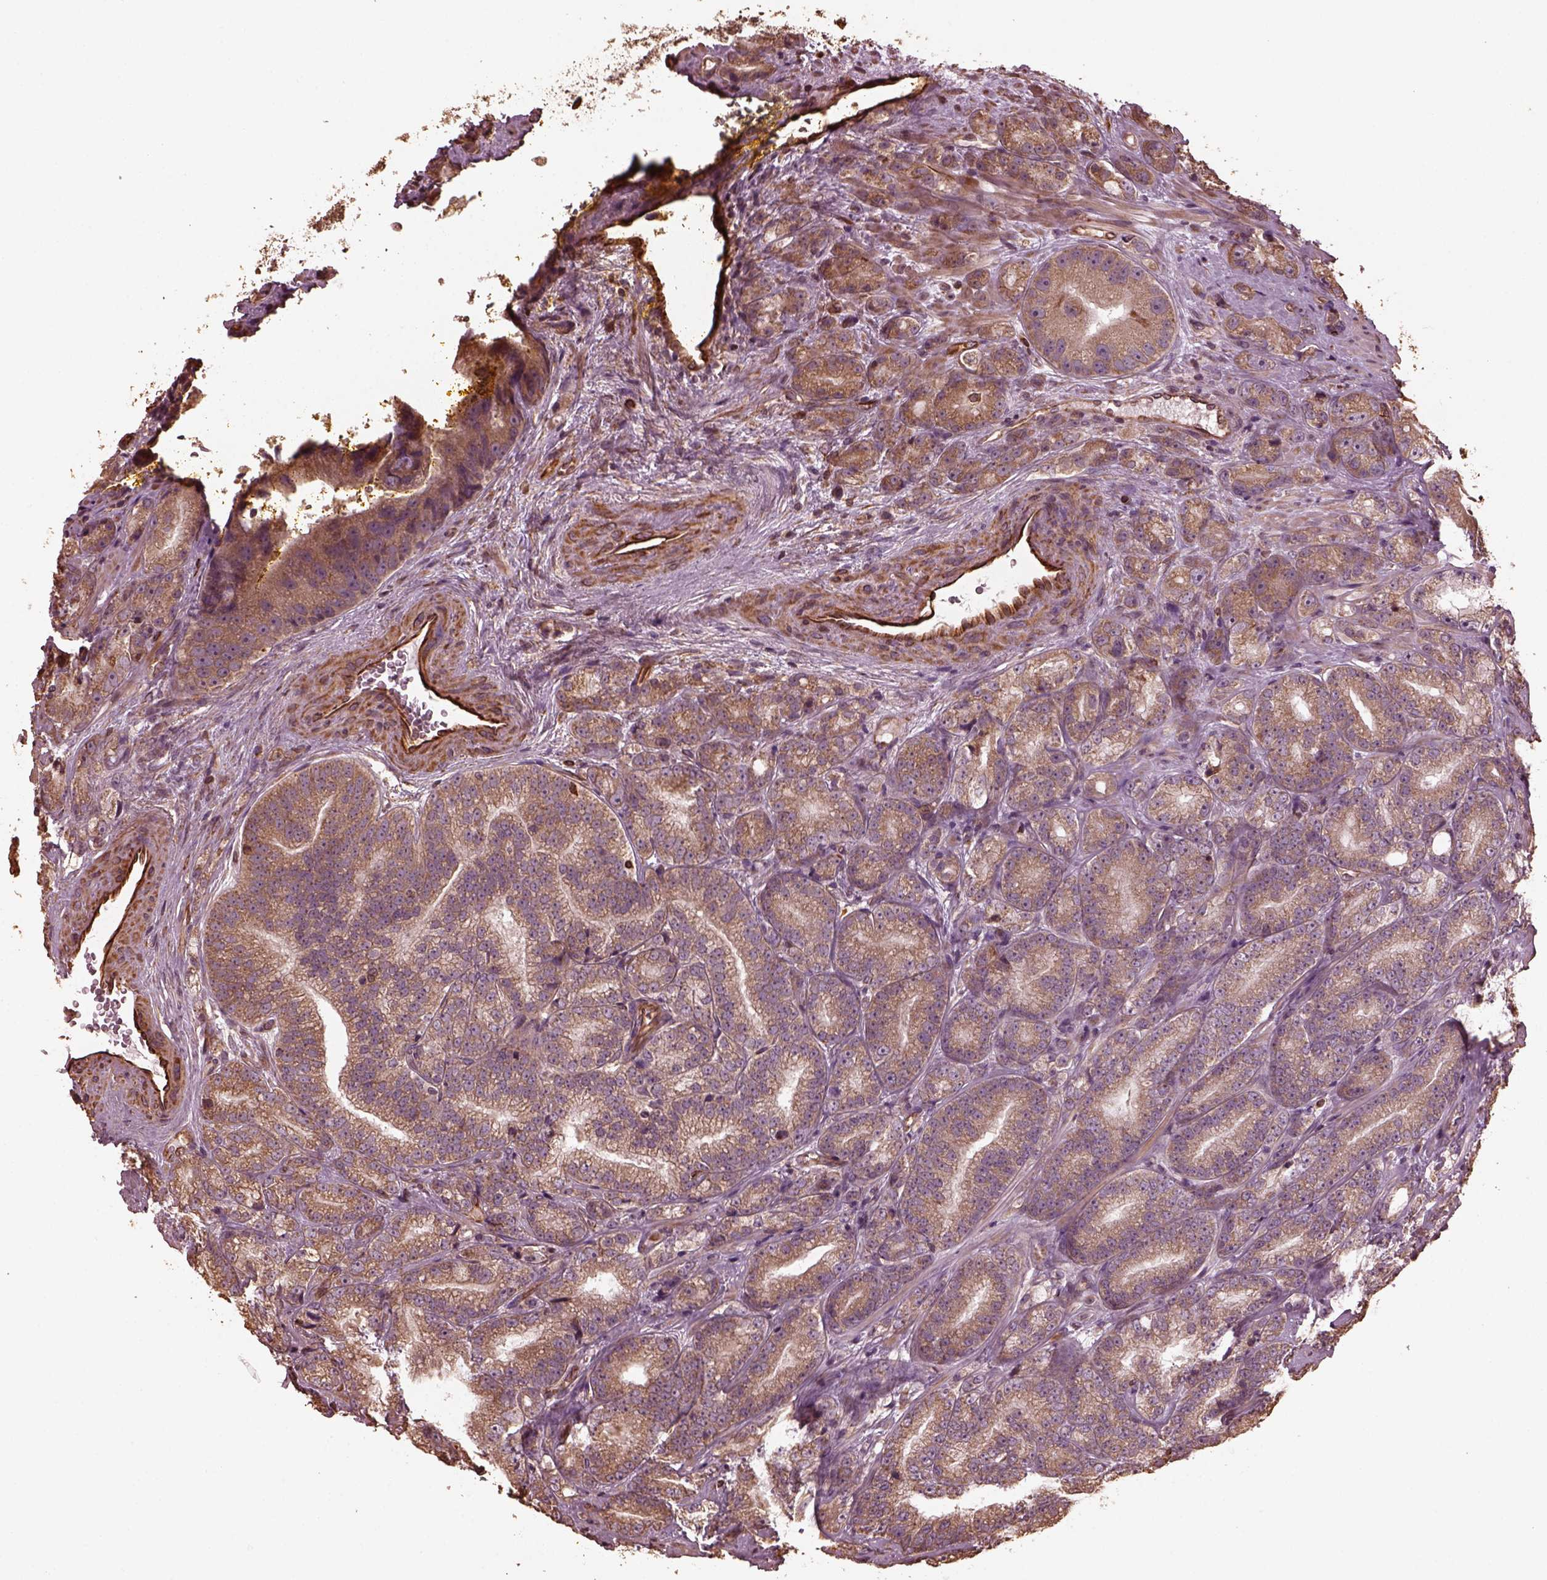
{"staining": {"intensity": "weak", "quantity": "25%-75%", "location": "cytoplasmic/membranous"}, "tissue": "prostate cancer", "cell_type": "Tumor cells", "image_type": "cancer", "snomed": [{"axis": "morphology", "description": "Adenocarcinoma, NOS"}, {"axis": "topography", "description": "Prostate"}], "caption": "Prostate adenocarcinoma stained for a protein (brown) shows weak cytoplasmic/membranous positive expression in about 25%-75% of tumor cells.", "gene": "GTPBP1", "patient": {"sex": "male", "age": 63}}